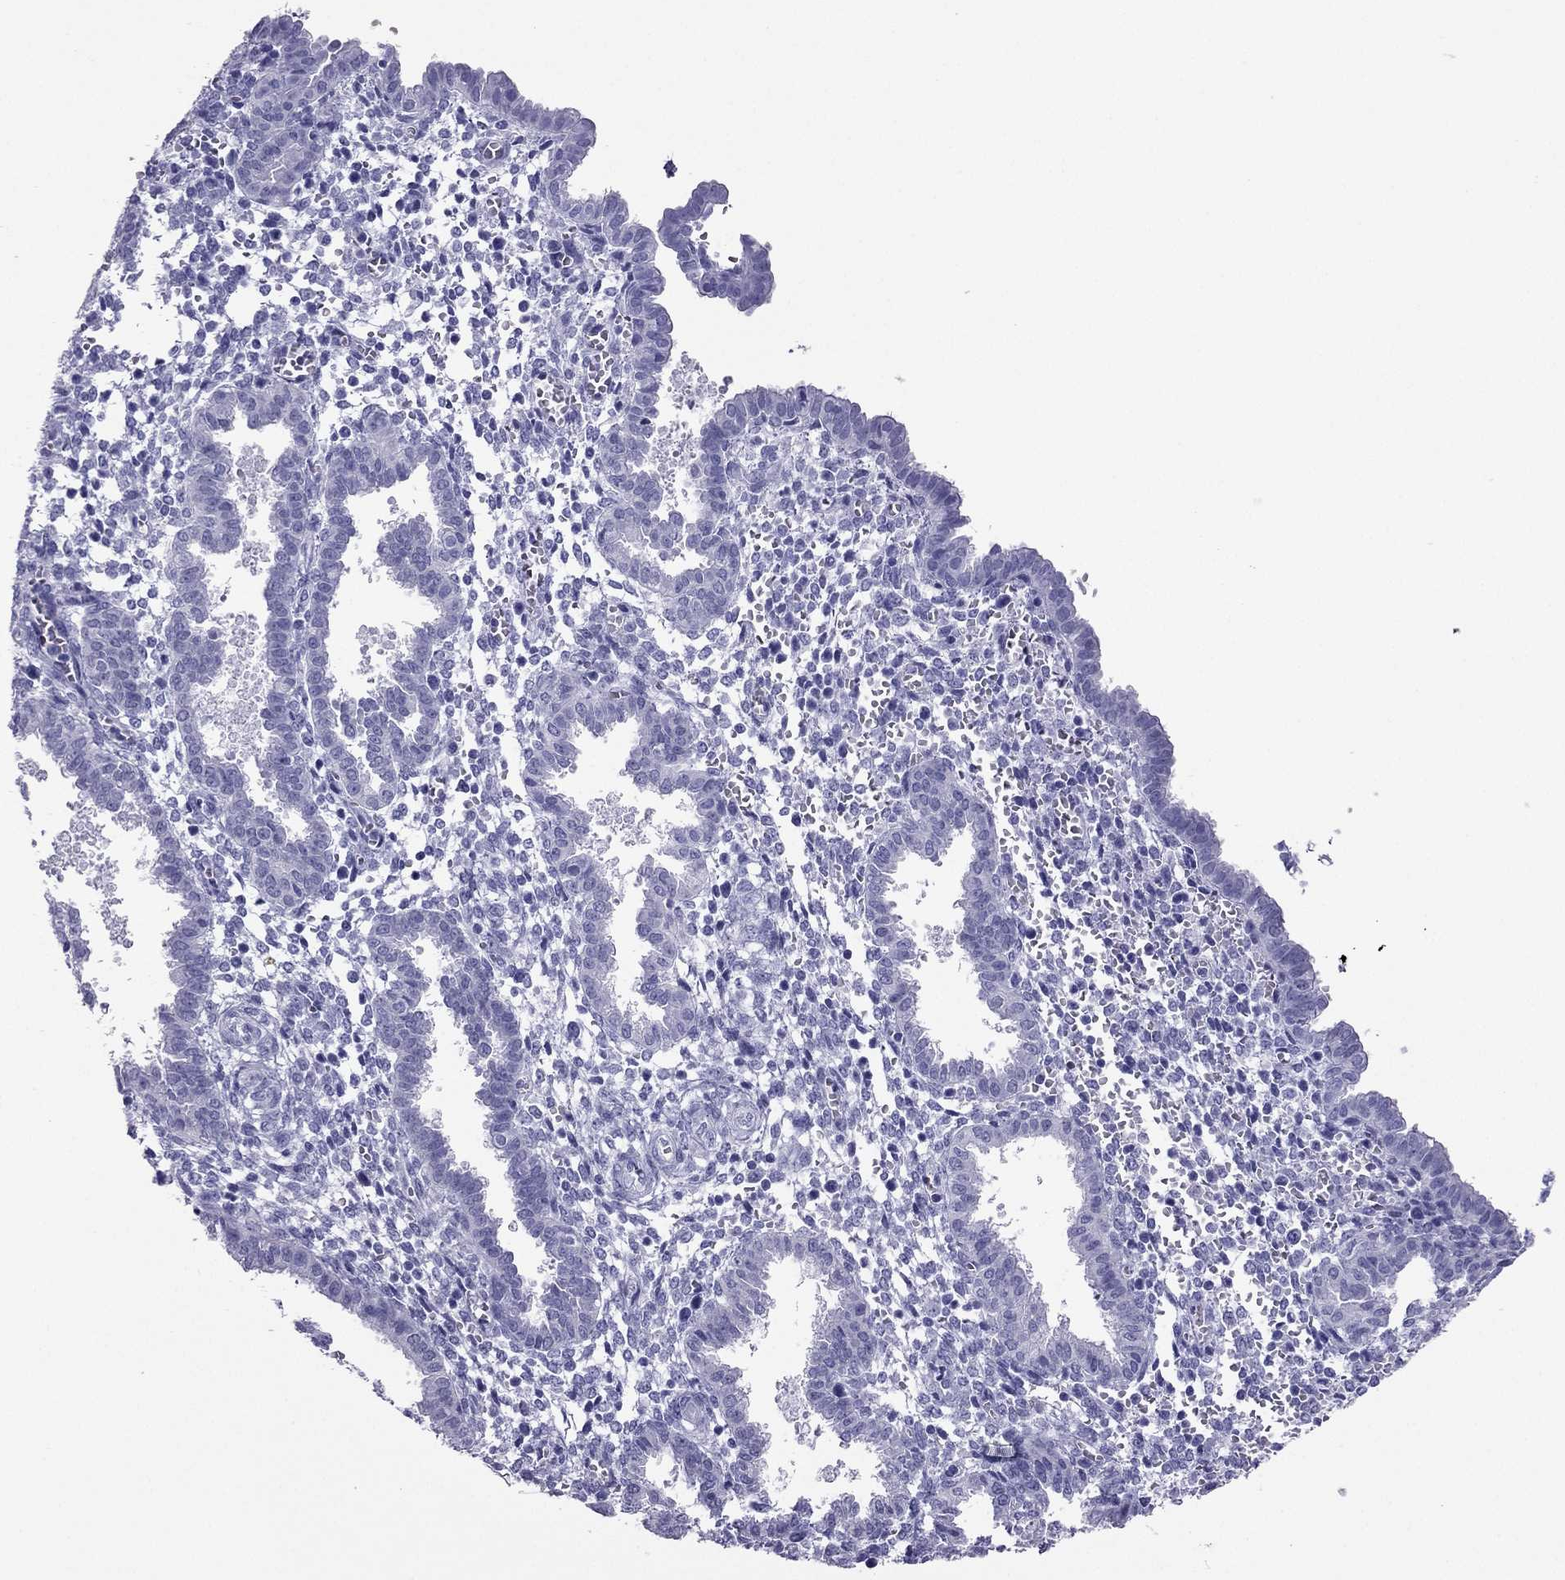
{"staining": {"intensity": "negative", "quantity": "none", "location": "none"}, "tissue": "endometrium", "cell_type": "Cells in endometrial stroma", "image_type": "normal", "snomed": [{"axis": "morphology", "description": "Normal tissue, NOS"}, {"axis": "topography", "description": "Endometrium"}], "caption": "The histopathology image demonstrates no staining of cells in endometrial stroma in normal endometrium. (IHC, brightfield microscopy, high magnification).", "gene": "PDE6A", "patient": {"sex": "female", "age": 37}}